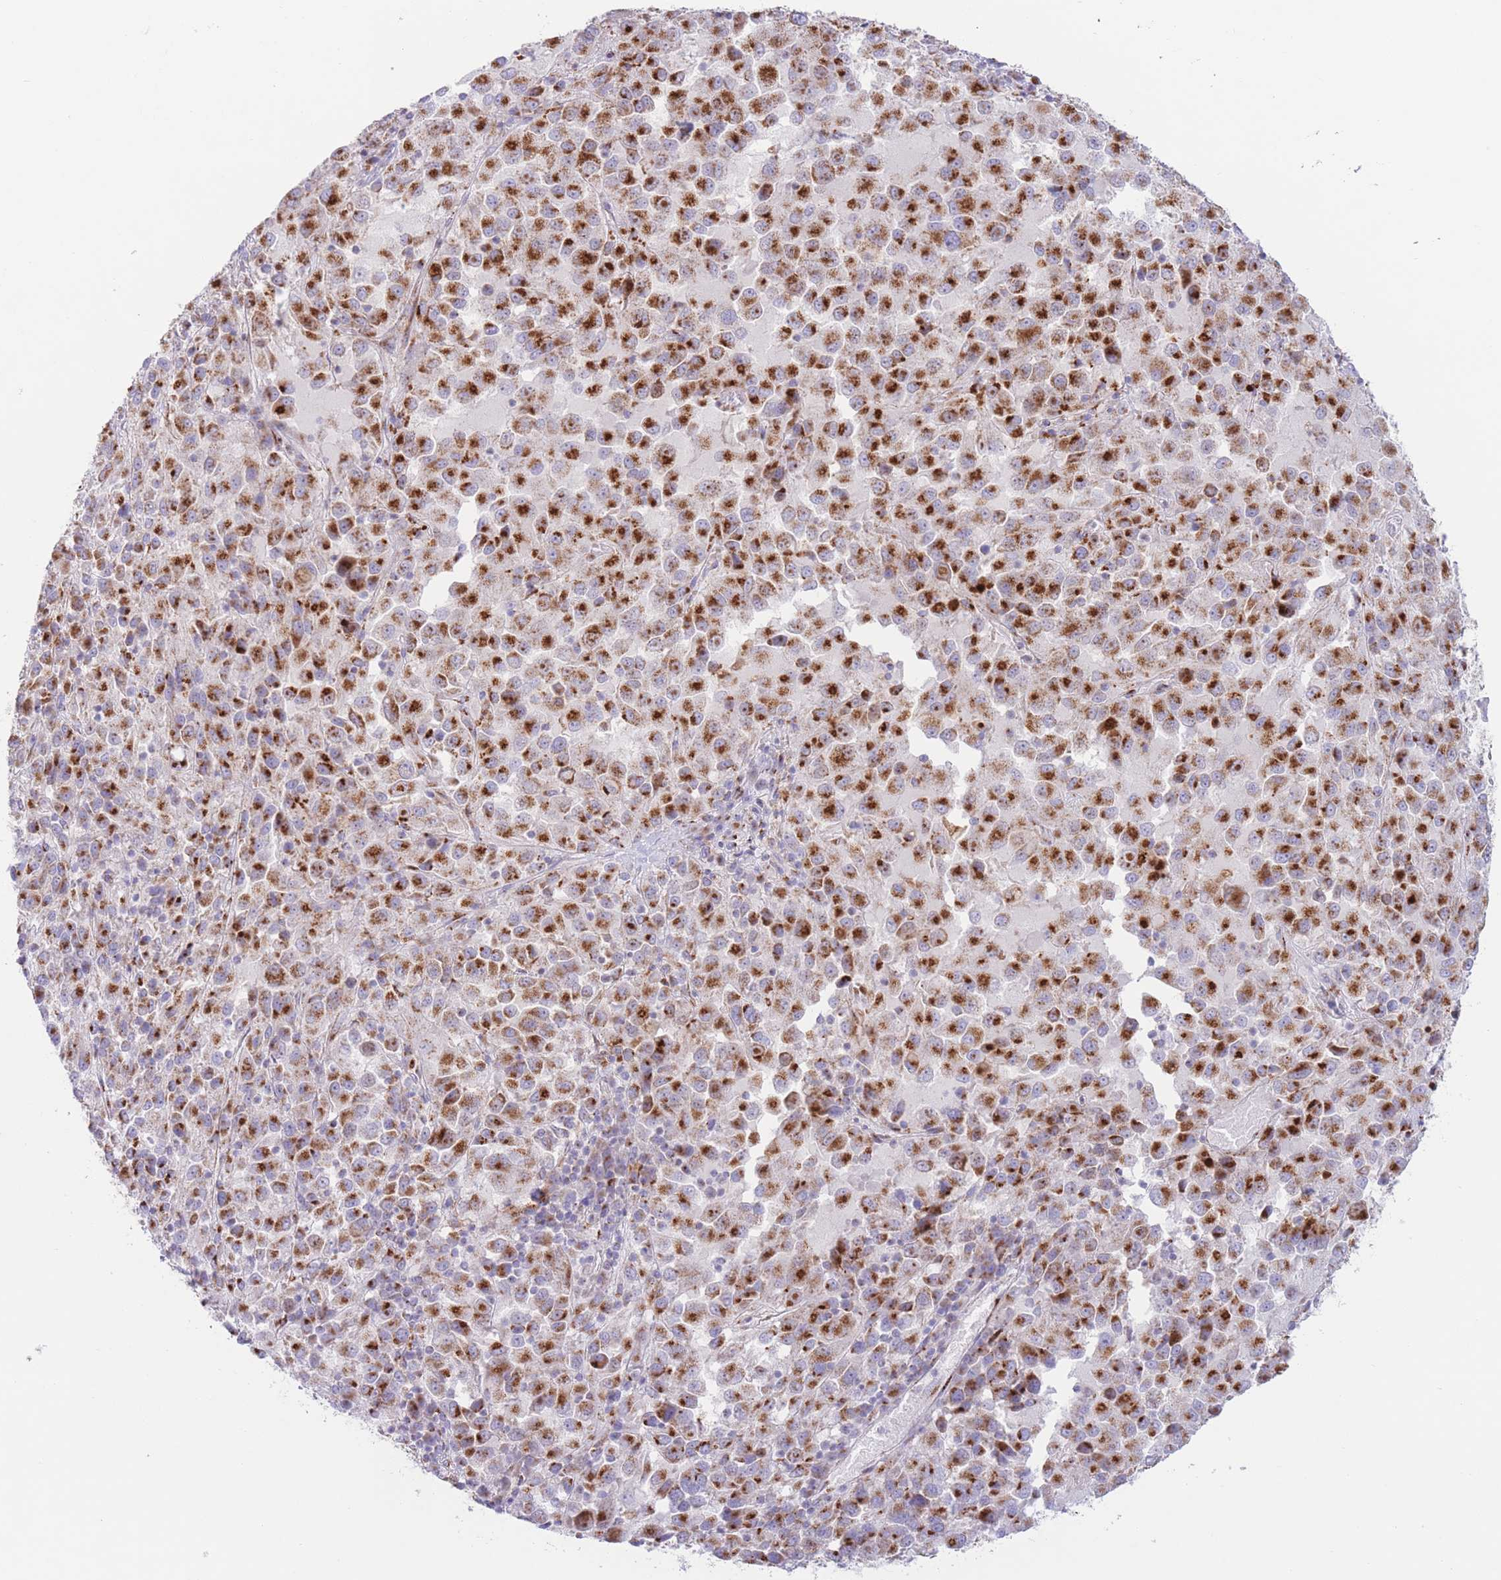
{"staining": {"intensity": "strong", "quantity": ">75%", "location": "cytoplasmic/membranous"}, "tissue": "melanoma", "cell_type": "Tumor cells", "image_type": "cancer", "snomed": [{"axis": "morphology", "description": "Malignant melanoma, Metastatic site"}, {"axis": "topography", "description": "Lung"}], "caption": "Melanoma stained with DAB (3,3'-diaminobenzidine) IHC exhibits high levels of strong cytoplasmic/membranous positivity in approximately >75% of tumor cells. The staining was performed using DAB (3,3'-diaminobenzidine), with brown indicating positive protein expression. Nuclei are stained blue with hematoxylin.", "gene": "MPND", "patient": {"sex": "male", "age": 64}}